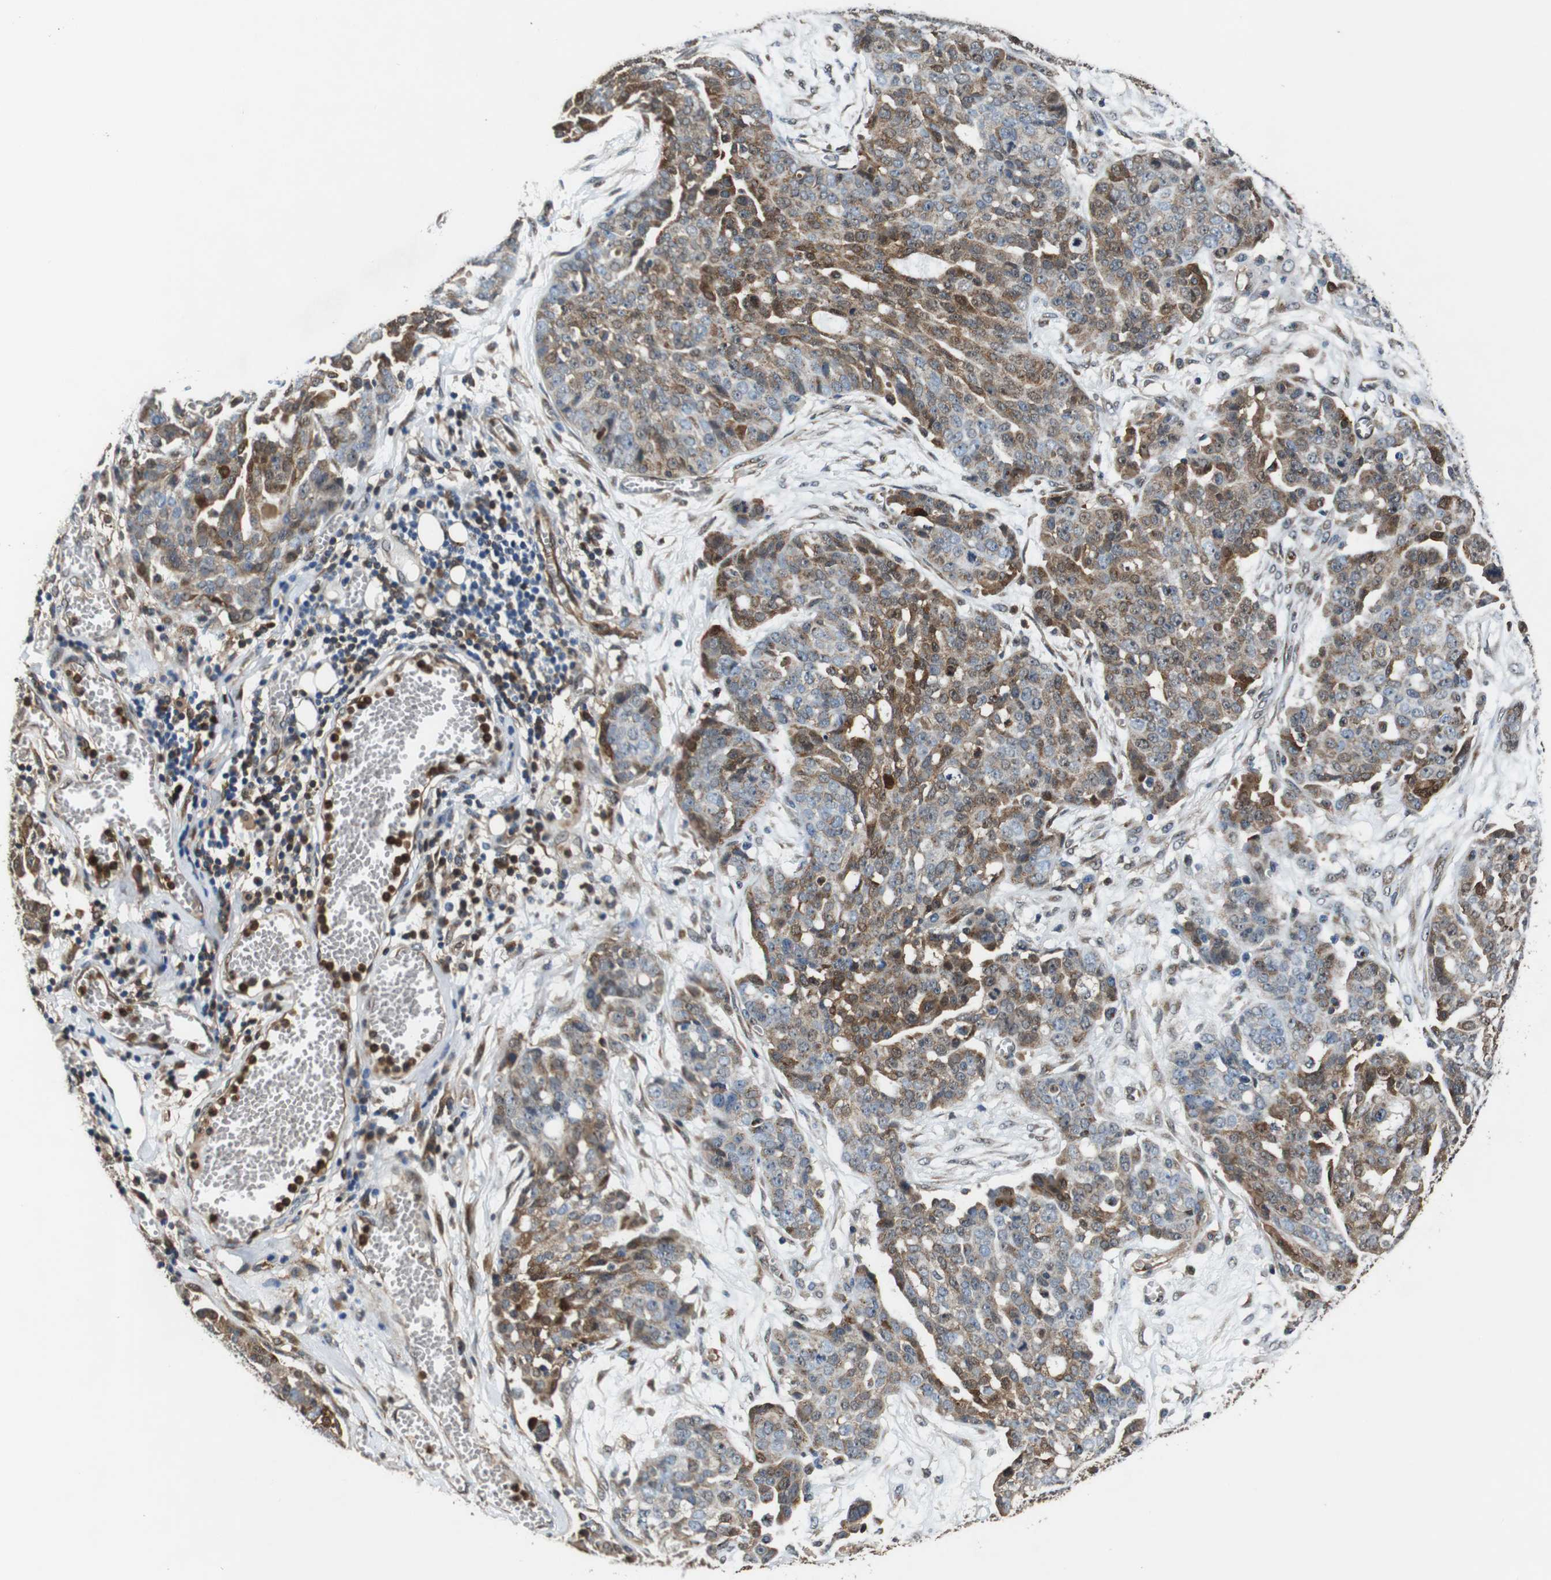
{"staining": {"intensity": "moderate", "quantity": "25%-75%", "location": "cytoplasmic/membranous,nuclear"}, "tissue": "ovarian cancer", "cell_type": "Tumor cells", "image_type": "cancer", "snomed": [{"axis": "morphology", "description": "Cystadenocarcinoma, serous, NOS"}, {"axis": "topography", "description": "Soft tissue"}, {"axis": "topography", "description": "Ovary"}], "caption": "An immunohistochemistry (IHC) photomicrograph of neoplastic tissue is shown. Protein staining in brown shows moderate cytoplasmic/membranous and nuclear positivity in serous cystadenocarcinoma (ovarian) within tumor cells.", "gene": "ANXA1", "patient": {"sex": "female", "age": 57}}